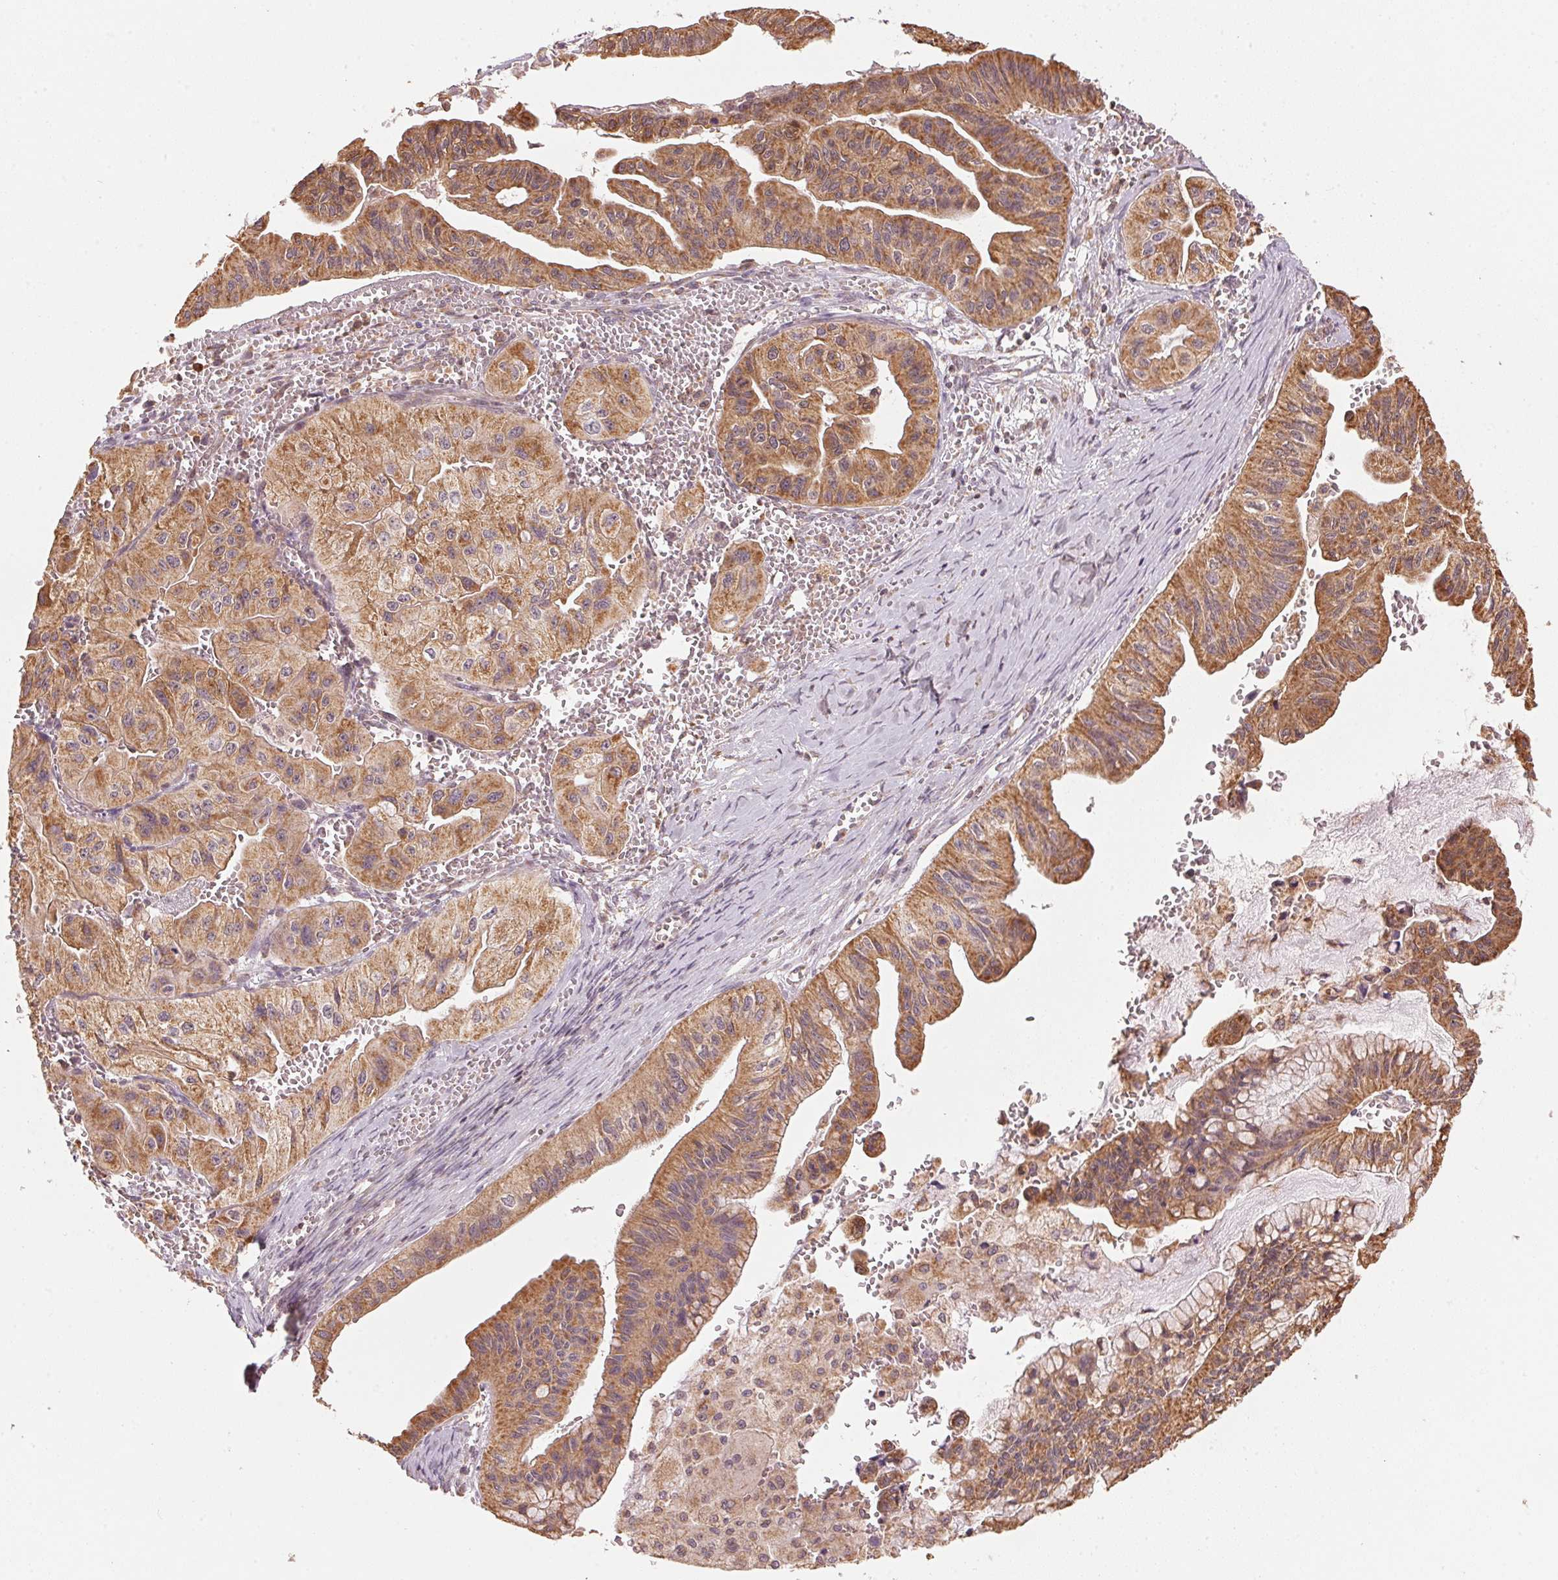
{"staining": {"intensity": "moderate", "quantity": ">75%", "location": "cytoplasmic/membranous"}, "tissue": "ovarian cancer", "cell_type": "Tumor cells", "image_type": "cancer", "snomed": [{"axis": "morphology", "description": "Cystadenocarcinoma, mucinous, NOS"}, {"axis": "topography", "description": "Ovary"}], "caption": "Mucinous cystadenocarcinoma (ovarian) stained for a protein (brown) exhibits moderate cytoplasmic/membranous positive expression in approximately >75% of tumor cells.", "gene": "ARHGAP6", "patient": {"sex": "female", "age": 72}}